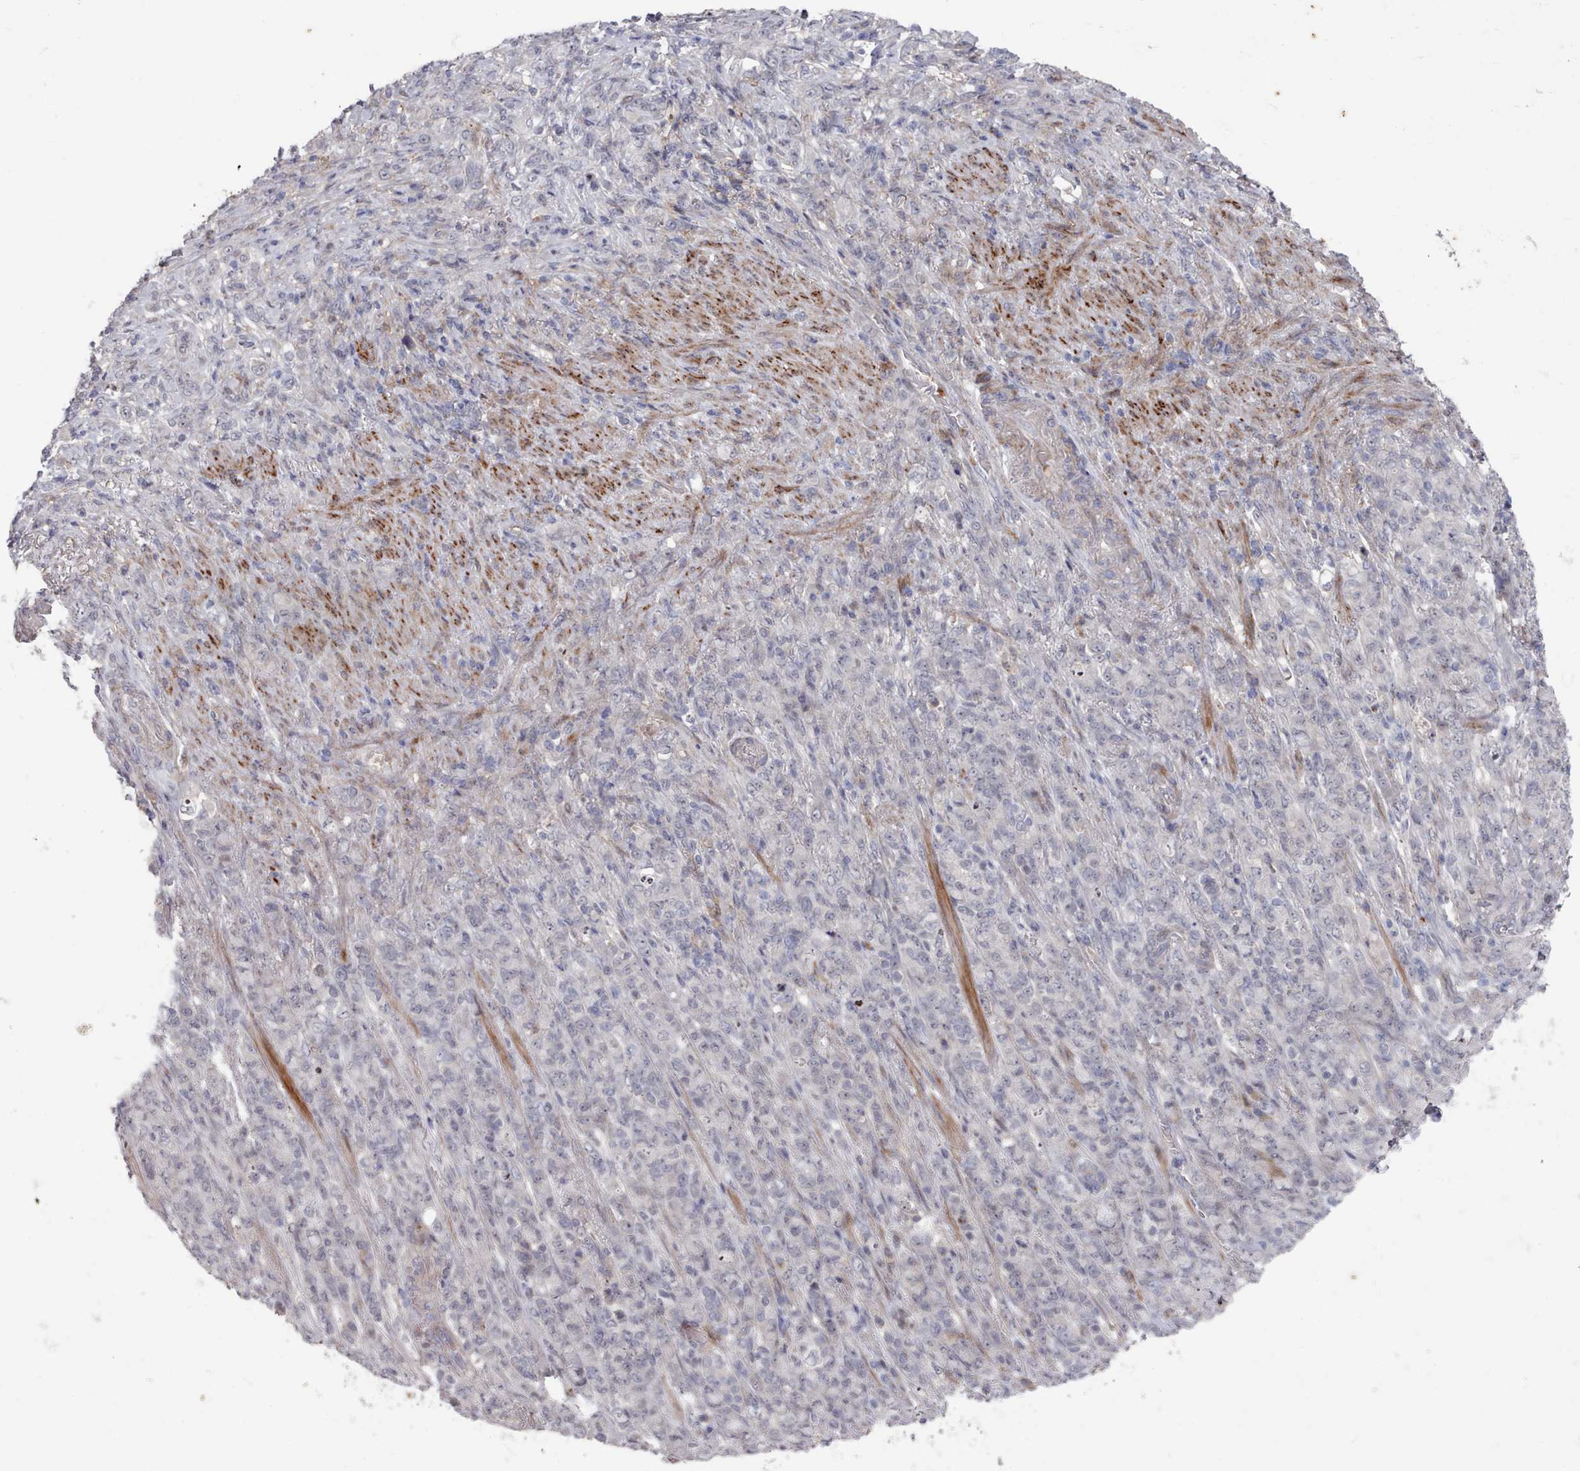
{"staining": {"intensity": "negative", "quantity": "none", "location": "none"}, "tissue": "stomach cancer", "cell_type": "Tumor cells", "image_type": "cancer", "snomed": [{"axis": "morphology", "description": "Adenocarcinoma, NOS"}, {"axis": "topography", "description": "Stomach"}], "caption": "A high-resolution photomicrograph shows immunohistochemistry staining of stomach adenocarcinoma, which demonstrates no significant staining in tumor cells.", "gene": "COL8A2", "patient": {"sex": "female", "age": 79}}